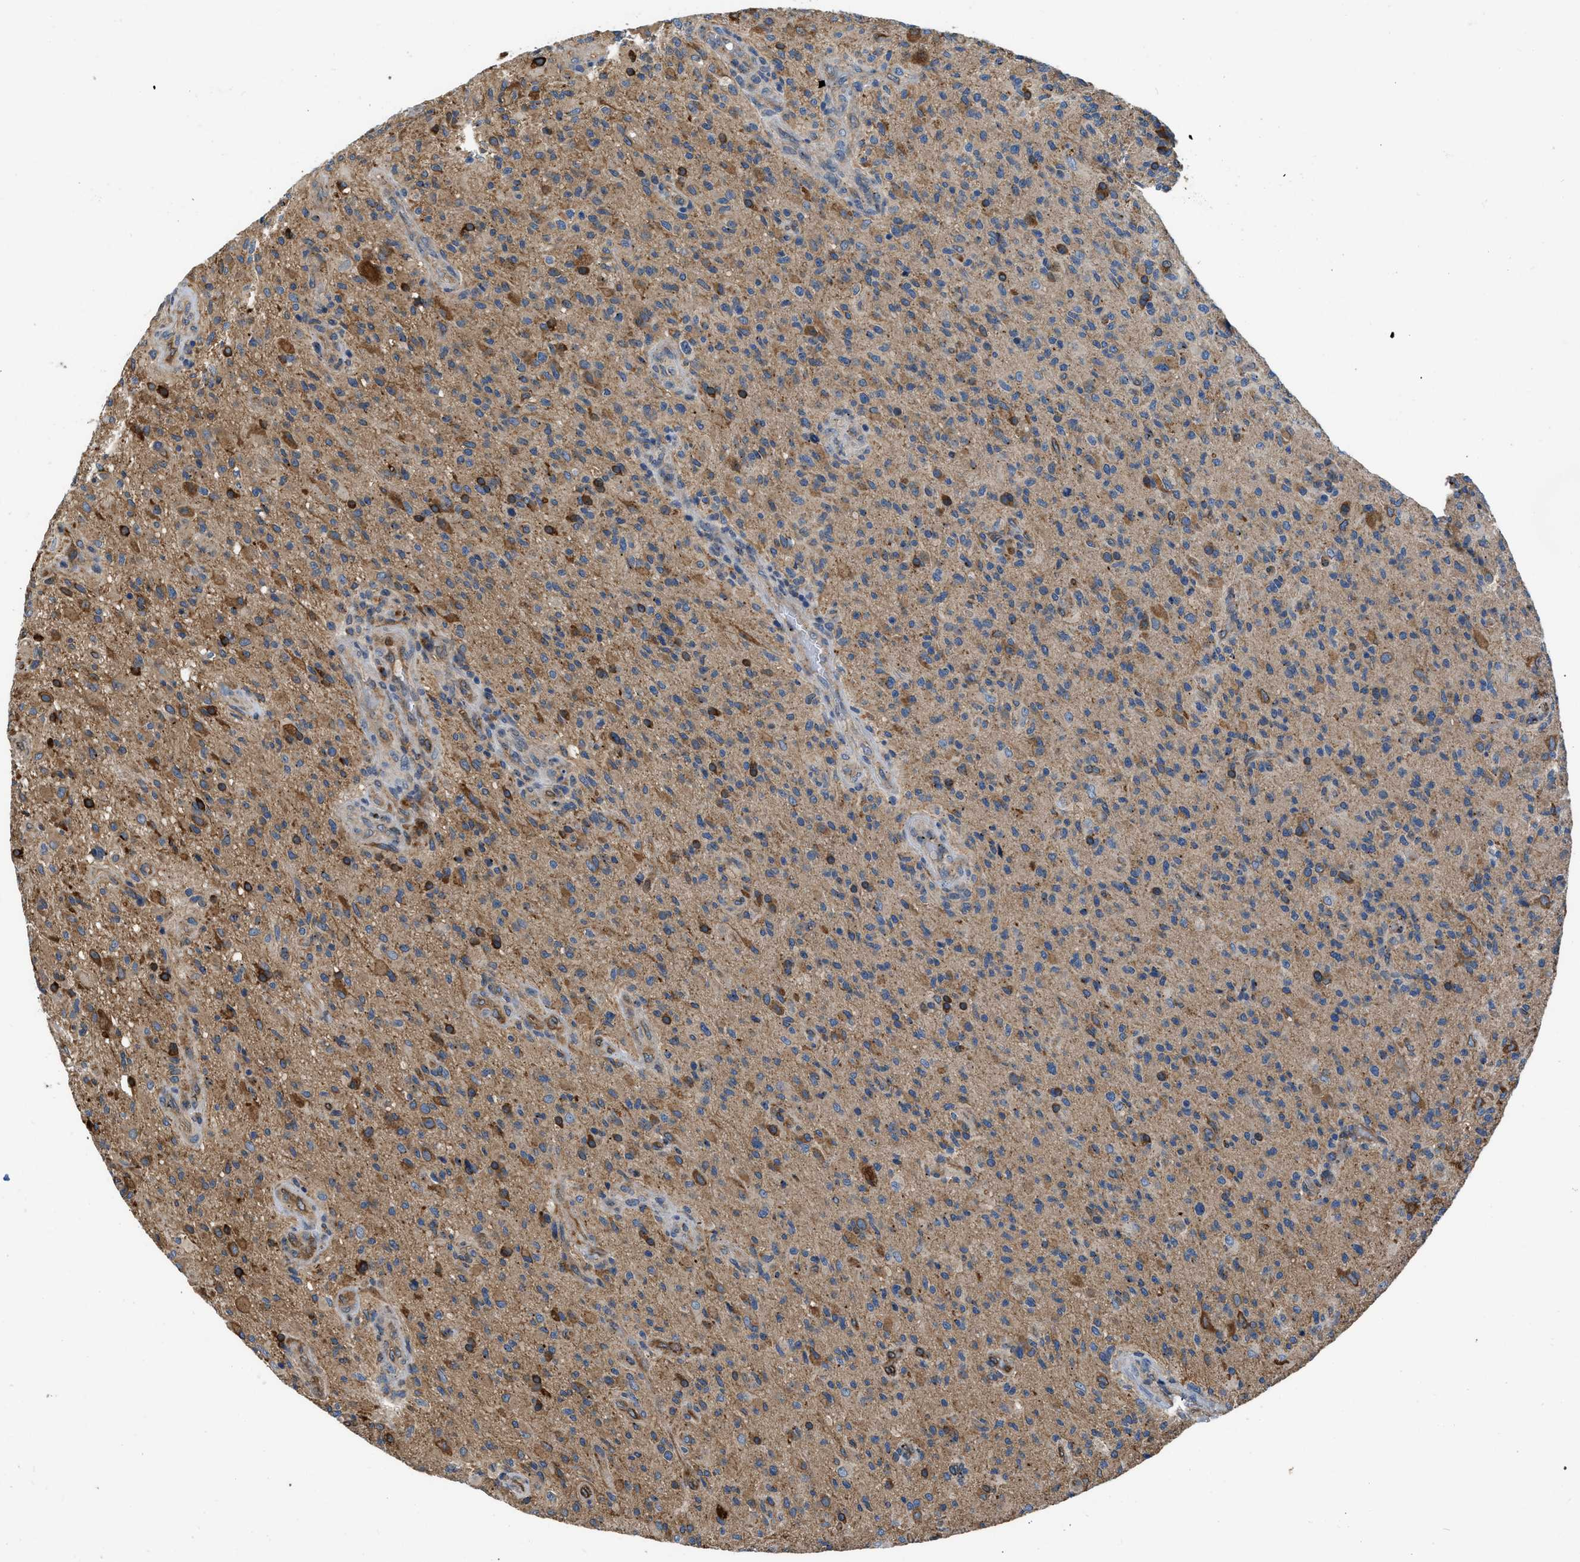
{"staining": {"intensity": "moderate", "quantity": ">75%", "location": "cytoplasmic/membranous"}, "tissue": "glioma", "cell_type": "Tumor cells", "image_type": "cancer", "snomed": [{"axis": "morphology", "description": "Glioma, malignant, High grade"}, {"axis": "topography", "description": "Brain"}], "caption": "A brown stain labels moderate cytoplasmic/membranous staining of a protein in malignant glioma (high-grade) tumor cells. The staining was performed using DAB, with brown indicating positive protein expression. Nuclei are stained blue with hematoxylin.", "gene": "ARL6IP5", "patient": {"sex": "male", "age": 71}}